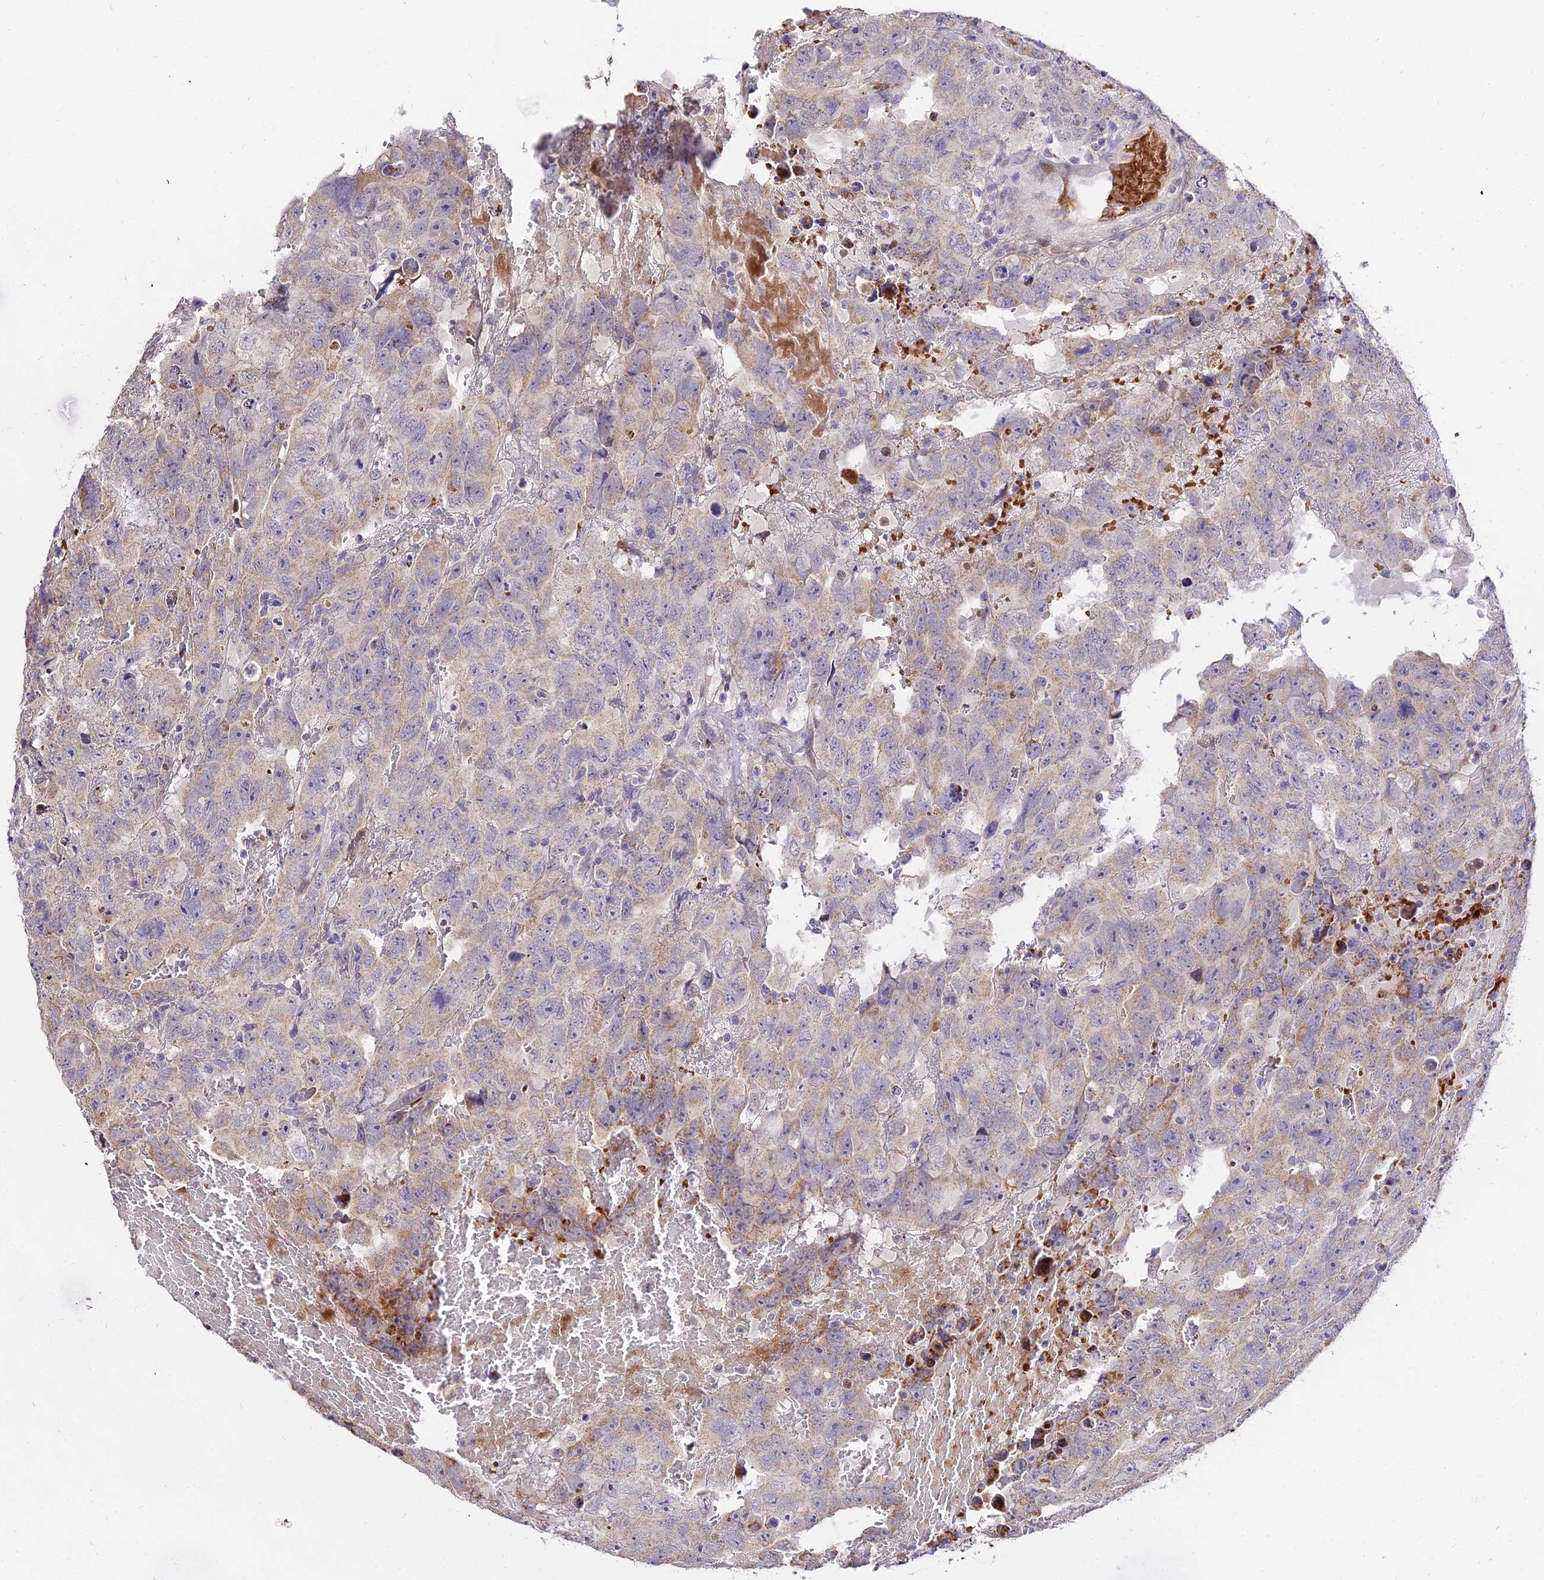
{"staining": {"intensity": "weak", "quantity": "<25%", "location": "cytoplasmic/membranous"}, "tissue": "testis cancer", "cell_type": "Tumor cells", "image_type": "cancer", "snomed": [{"axis": "morphology", "description": "Carcinoma, Embryonal, NOS"}, {"axis": "topography", "description": "Testis"}], "caption": "Tumor cells are negative for brown protein staining in testis cancer.", "gene": "WDR5B", "patient": {"sex": "male", "age": 45}}